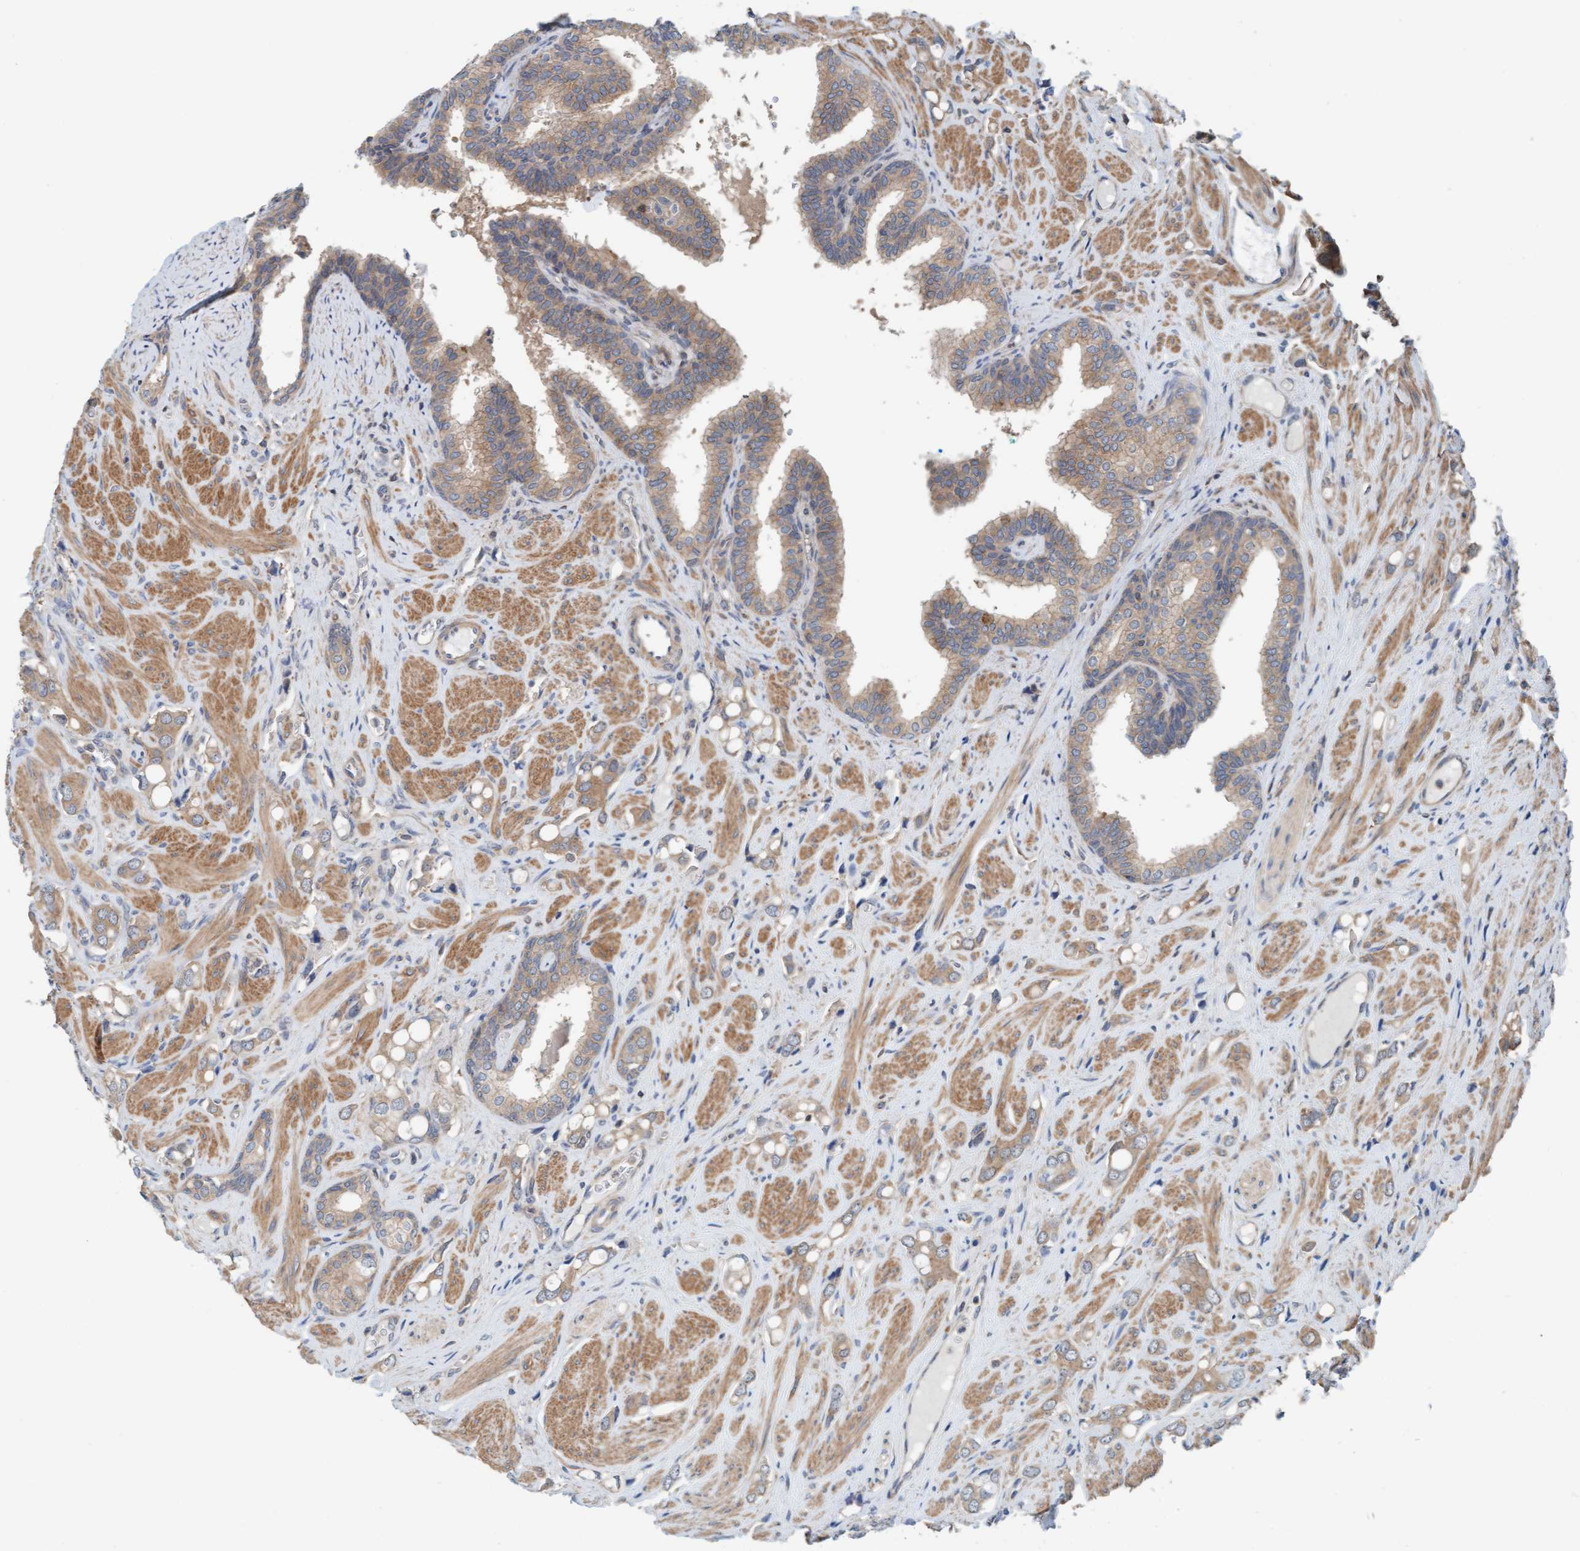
{"staining": {"intensity": "weak", "quantity": "25%-75%", "location": "cytoplasmic/membranous"}, "tissue": "prostate cancer", "cell_type": "Tumor cells", "image_type": "cancer", "snomed": [{"axis": "morphology", "description": "Adenocarcinoma, High grade"}, {"axis": "topography", "description": "Prostate"}], "caption": "Prostate cancer (high-grade adenocarcinoma) stained with a brown dye exhibits weak cytoplasmic/membranous positive staining in about 25%-75% of tumor cells.", "gene": "UBAP1", "patient": {"sex": "male", "age": 52}}